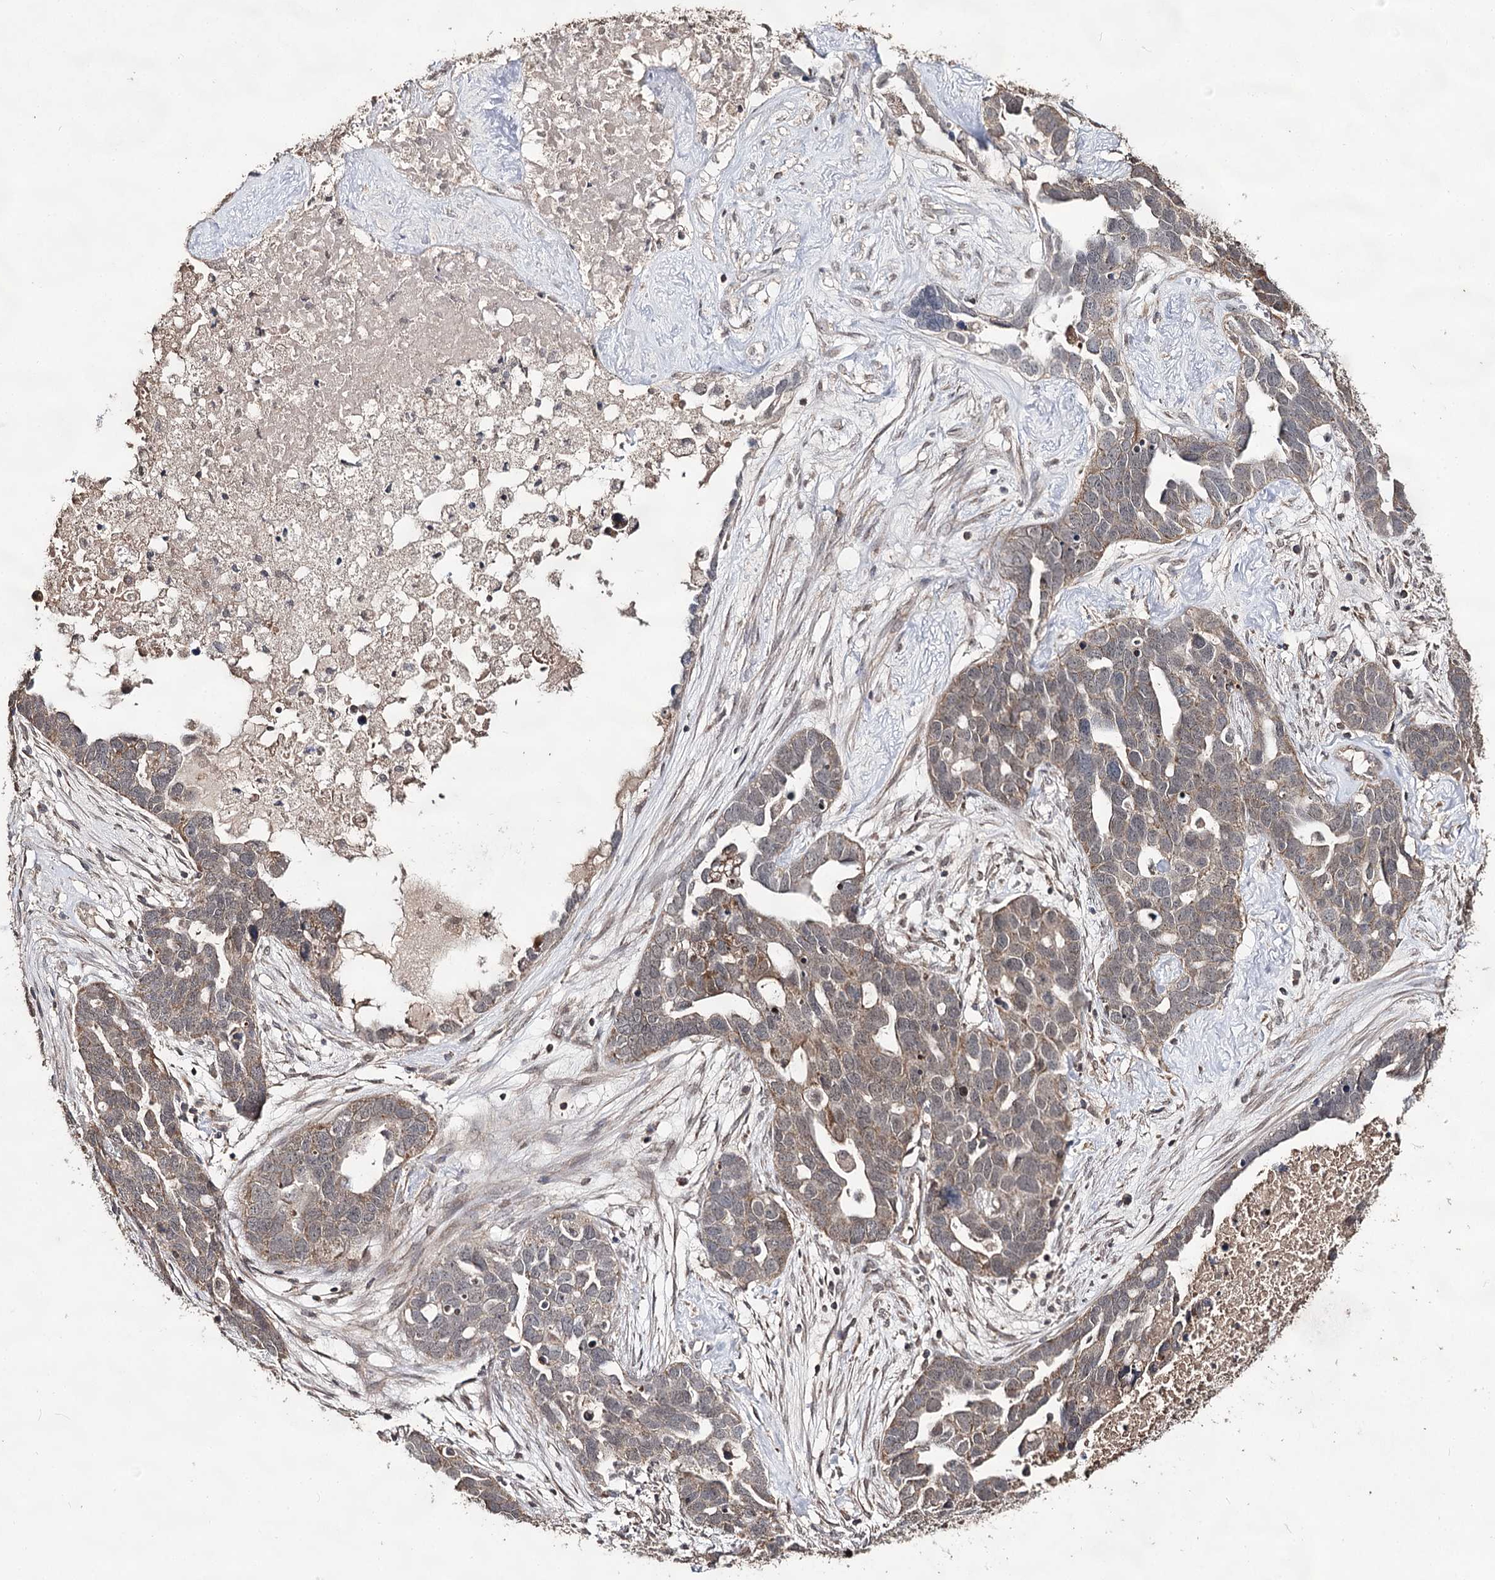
{"staining": {"intensity": "weak", "quantity": ">75%", "location": "cytoplasmic/membranous"}, "tissue": "ovarian cancer", "cell_type": "Tumor cells", "image_type": "cancer", "snomed": [{"axis": "morphology", "description": "Cystadenocarcinoma, serous, NOS"}, {"axis": "topography", "description": "Ovary"}], "caption": "Protein expression analysis of ovarian serous cystadenocarcinoma displays weak cytoplasmic/membranous expression in about >75% of tumor cells. Ihc stains the protein of interest in brown and the nuclei are stained blue.", "gene": "ACTR6", "patient": {"sex": "female", "age": 54}}